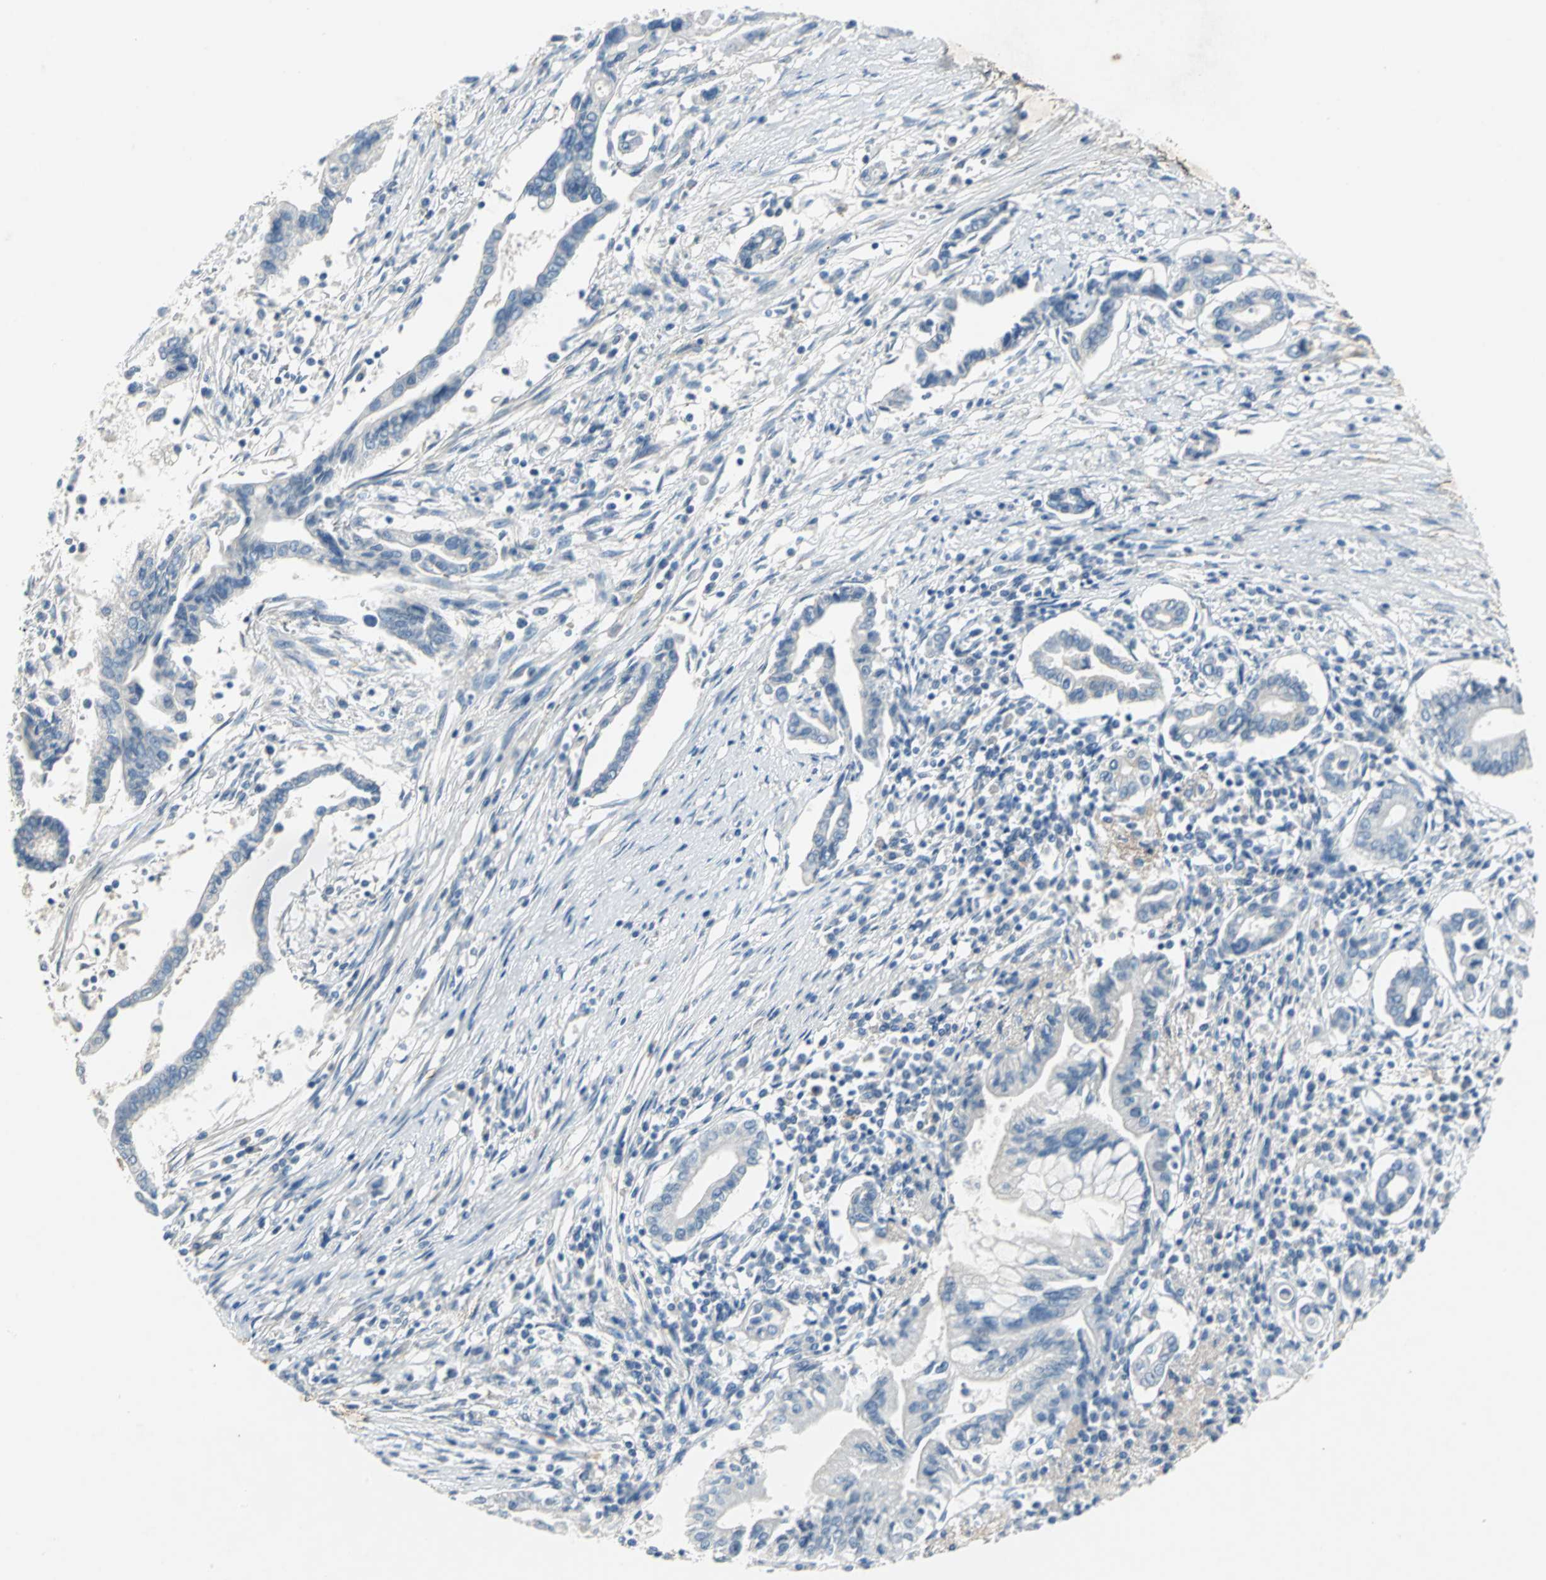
{"staining": {"intensity": "negative", "quantity": "none", "location": "none"}, "tissue": "pancreatic cancer", "cell_type": "Tumor cells", "image_type": "cancer", "snomed": [{"axis": "morphology", "description": "Adenocarcinoma, NOS"}, {"axis": "topography", "description": "Pancreas"}], "caption": "The image shows no staining of tumor cells in adenocarcinoma (pancreatic).", "gene": "PTGDS", "patient": {"sex": "female", "age": 57}}